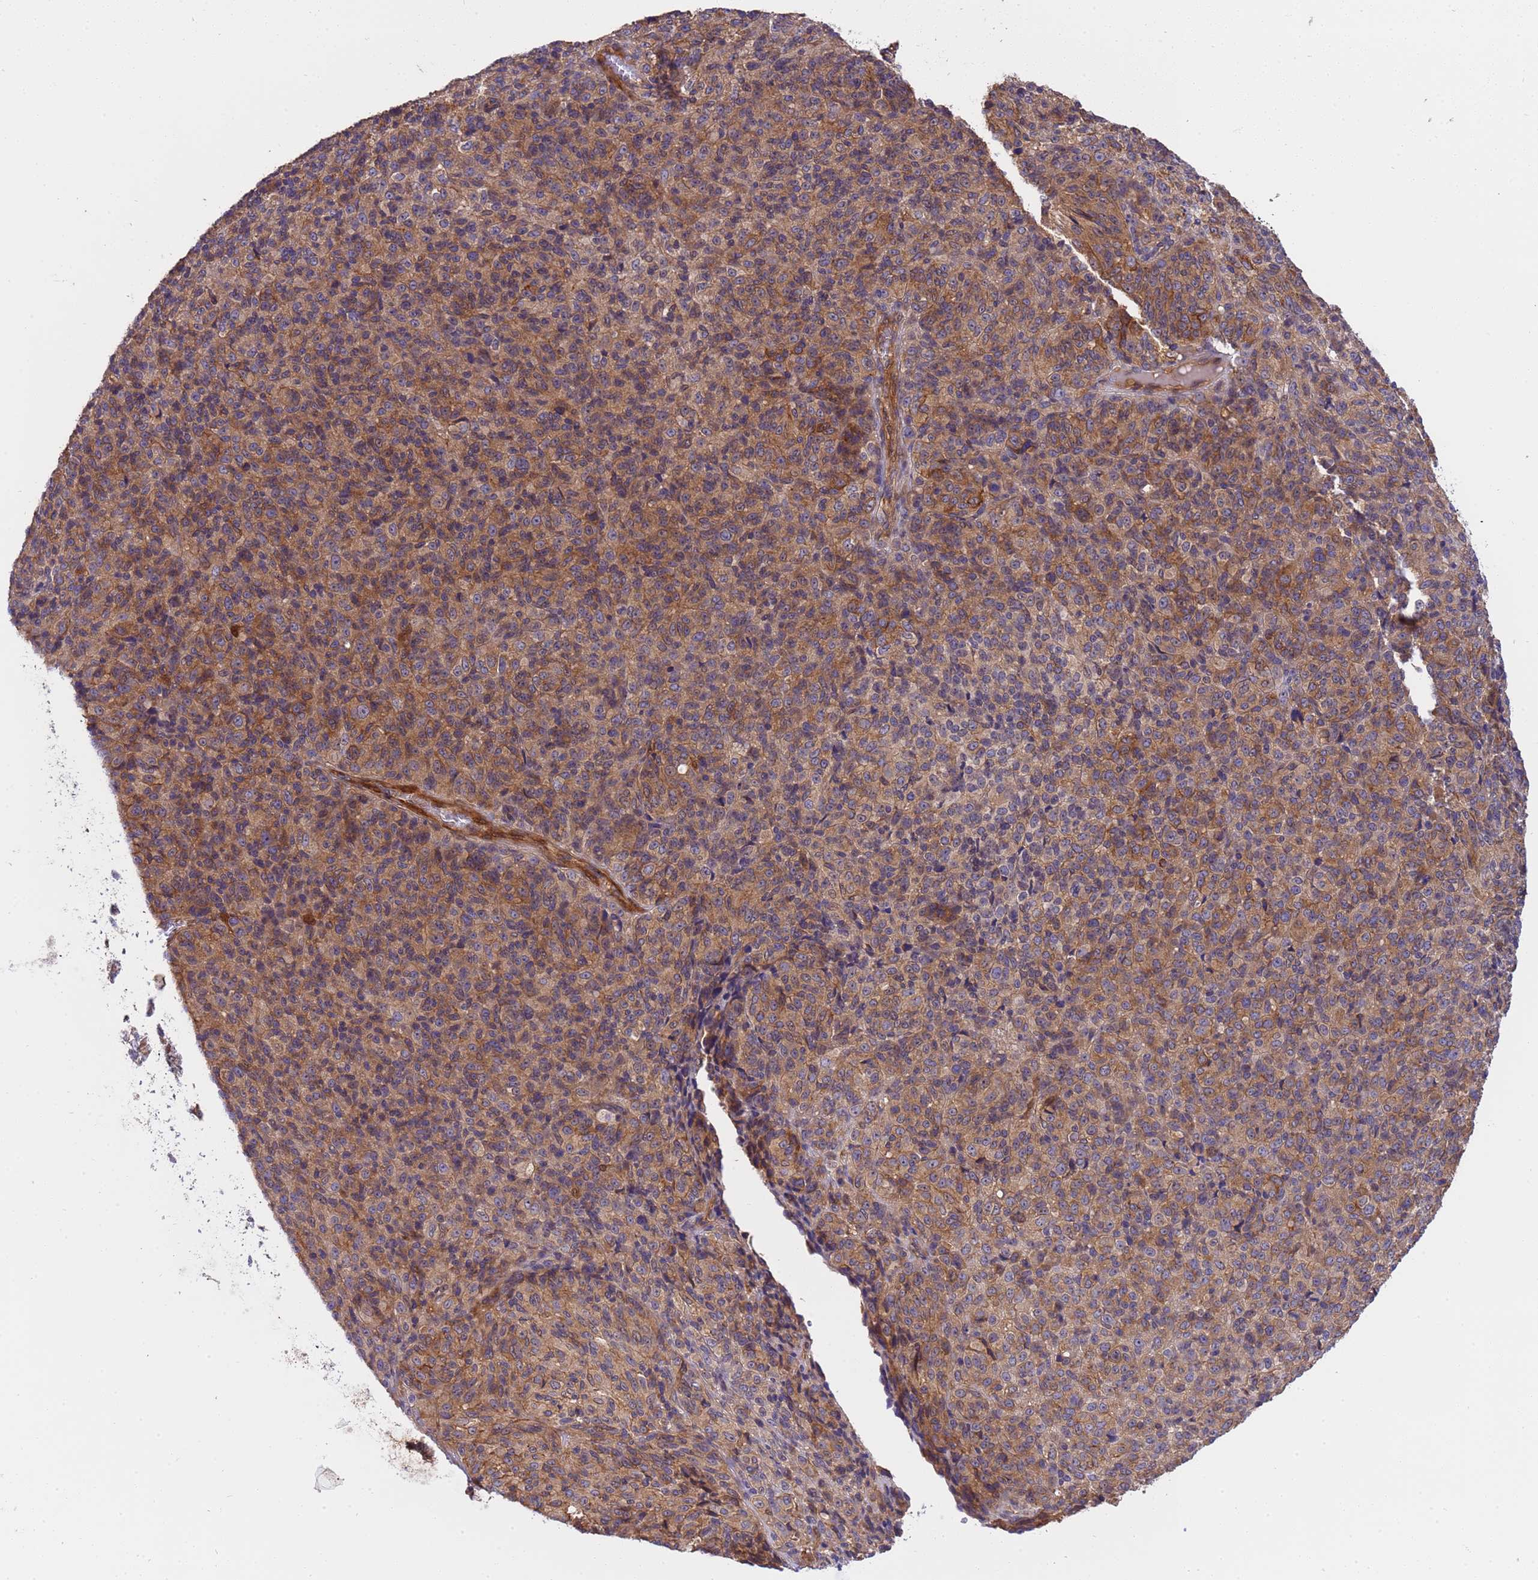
{"staining": {"intensity": "moderate", "quantity": ">75%", "location": "cytoplasmic/membranous"}, "tissue": "melanoma", "cell_type": "Tumor cells", "image_type": "cancer", "snomed": [{"axis": "morphology", "description": "Malignant melanoma, Metastatic site"}, {"axis": "topography", "description": "Brain"}], "caption": "The image reveals immunohistochemical staining of malignant melanoma (metastatic site). There is moderate cytoplasmic/membranous positivity is present in approximately >75% of tumor cells.", "gene": "SMCO3", "patient": {"sex": "female", "age": 56}}